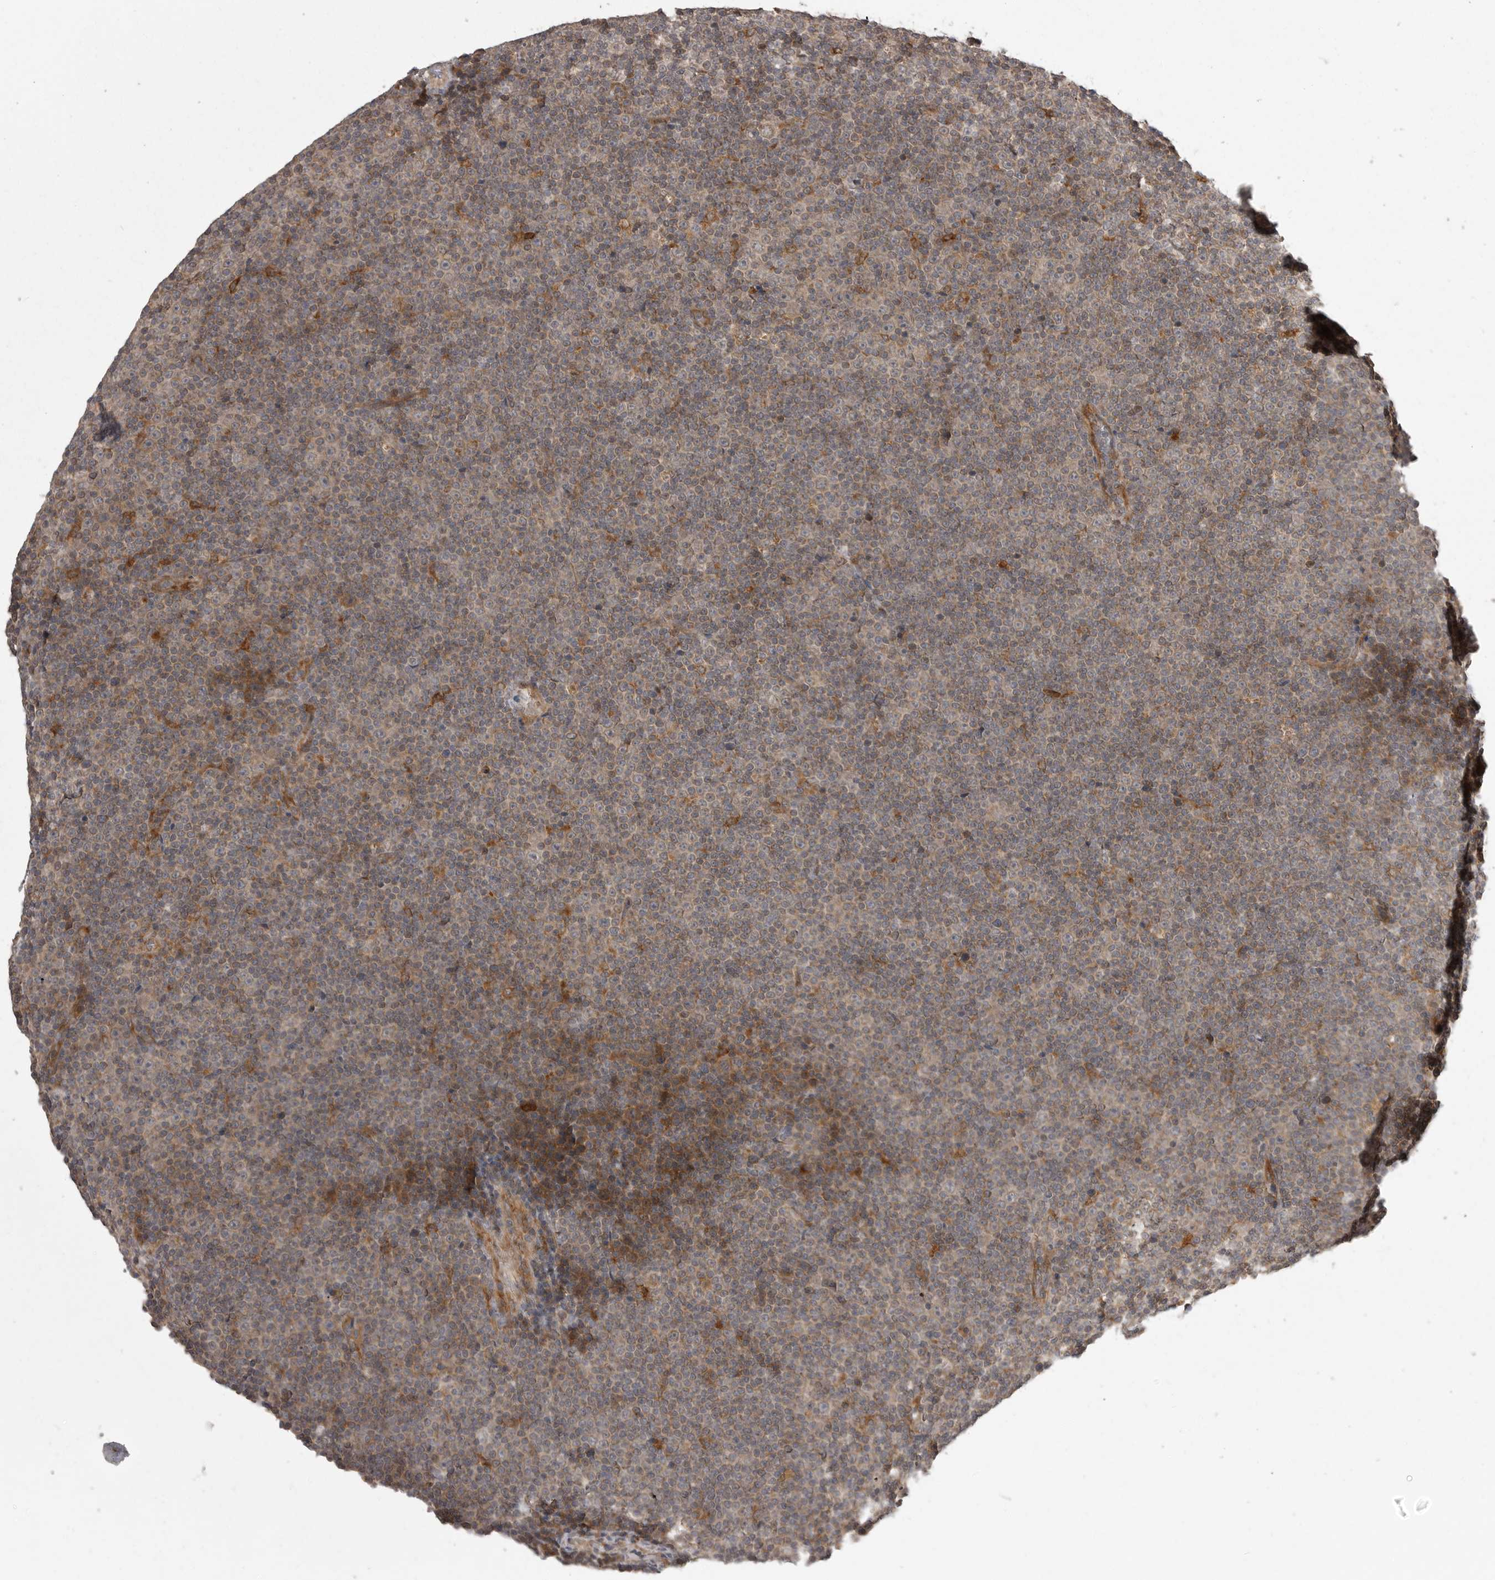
{"staining": {"intensity": "weak", "quantity": "25%-75%", "location": "cytoplasmic/membranous"}, "tissue": "lymphoma", "cell_type": "Tumor cells", "image_type": "cancer", "snomed": [{"axis": "morphology", "description": "Malignant lymphoma, non-Hodgkin's type, Low grade"}, {"axis": "topography", "description": "Lymph node"}], "caption": "Approximately 25%-75% of tumor cells in malignant lymphoma, non-Hodgkin's type (low-grade) demonstrate weak cytoplasmic/membranous protein staining as visualized by brown immunohistochemical staining.", "gene": "GPR31", "patient": {"sex": "female", "age": 67}}